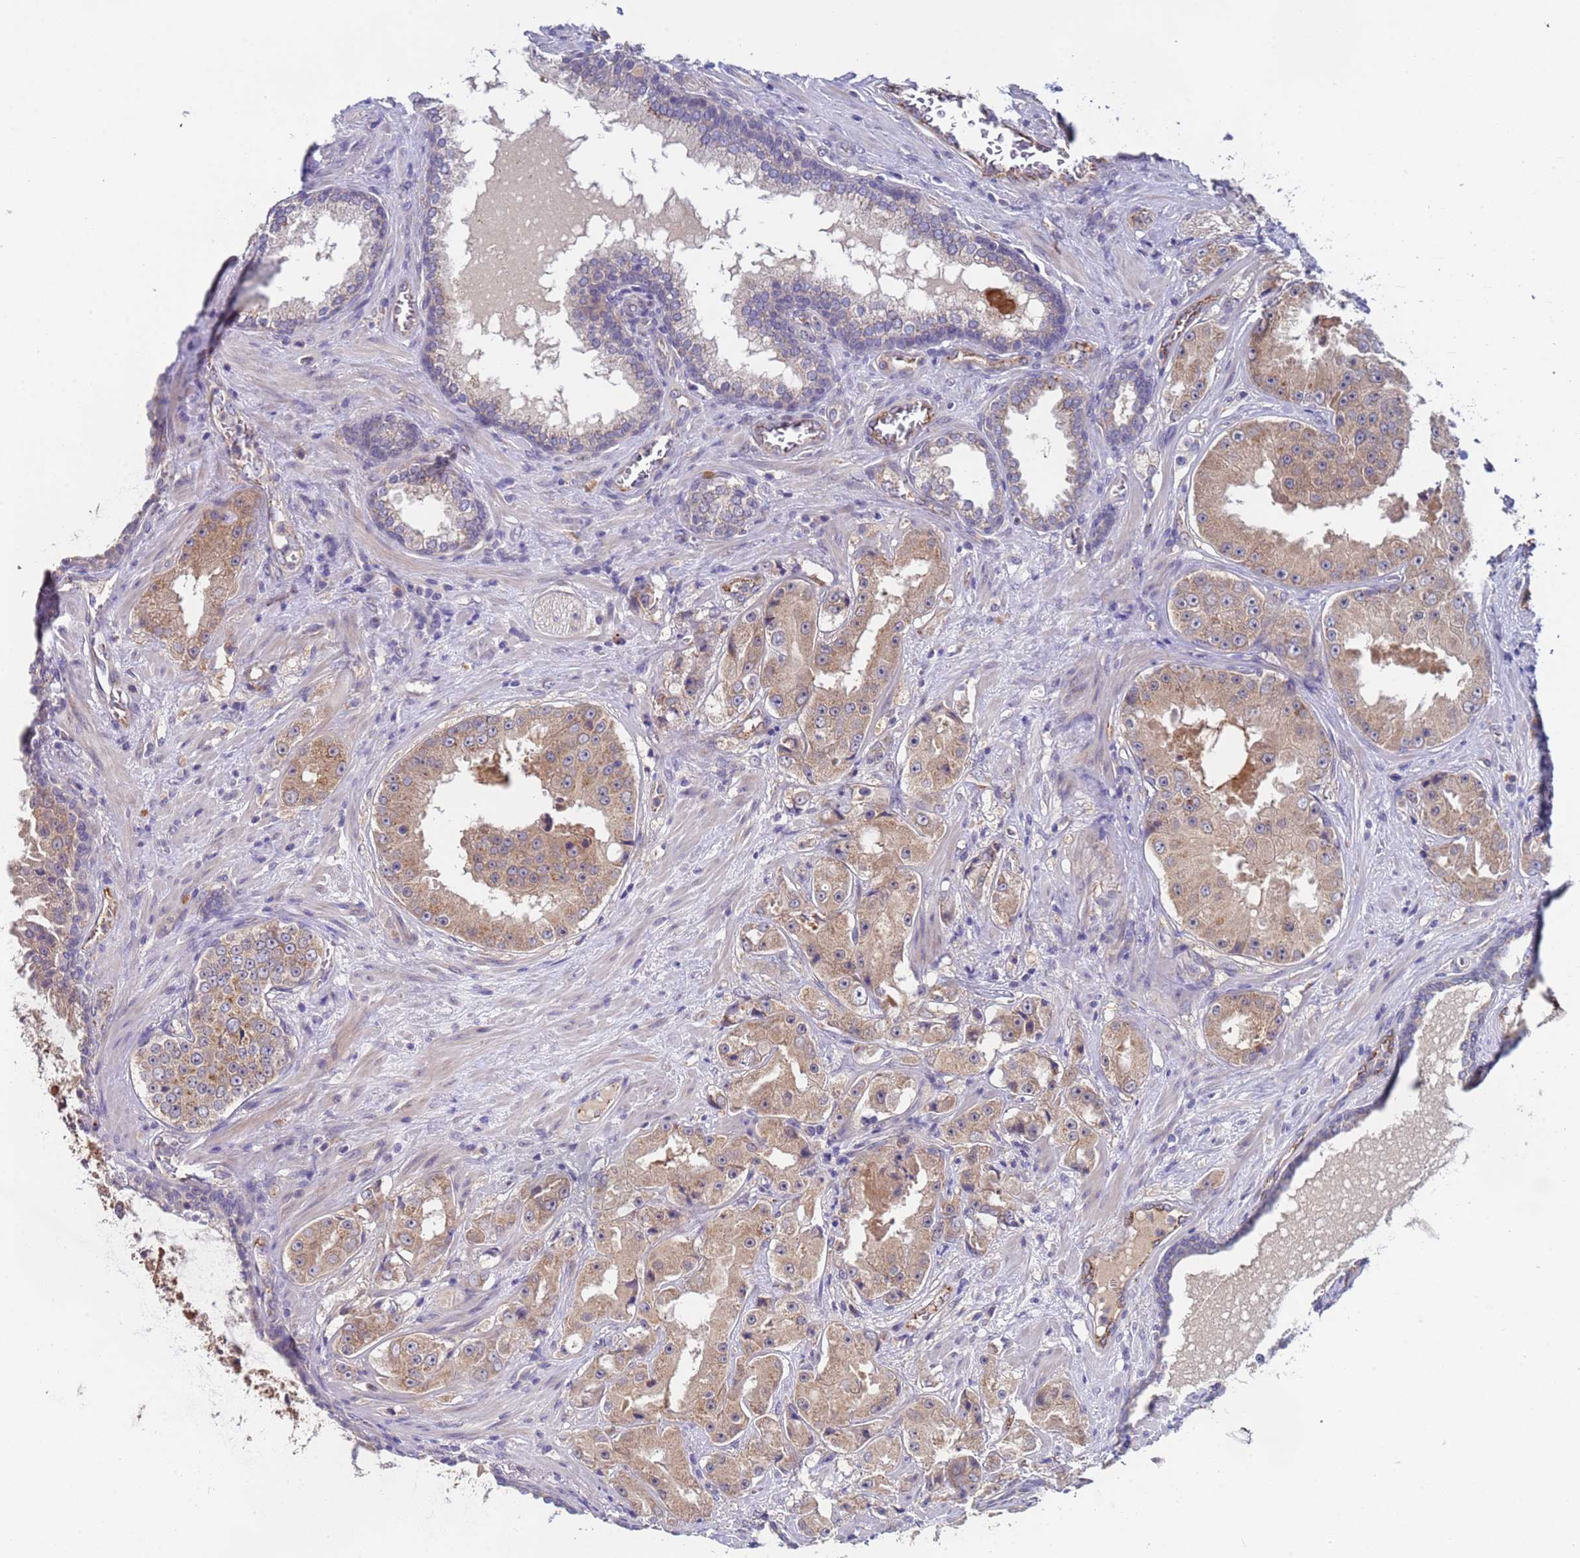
{"staining": {"intensity": "moderate", "quantity": ">75%", "location": "cytoplasmic/membranous"}, "tissue": "prostate cancer", "cell_type": "Tumor cells", "image_type": "cancer", "snomed": [{"axis": "morphology", "description": "Adenocarcinoma, High grade"}, {"axis": "topography", "description": "Prostate"}], "caption": "About >75% of tumor cells in human prostate cancer show moderate cytoplasmic/membranous protein positivity as visualized by brown immunohistochemical staining.", "gene": "ZNF248", "patient": {"sex": "male", "age": 73}}